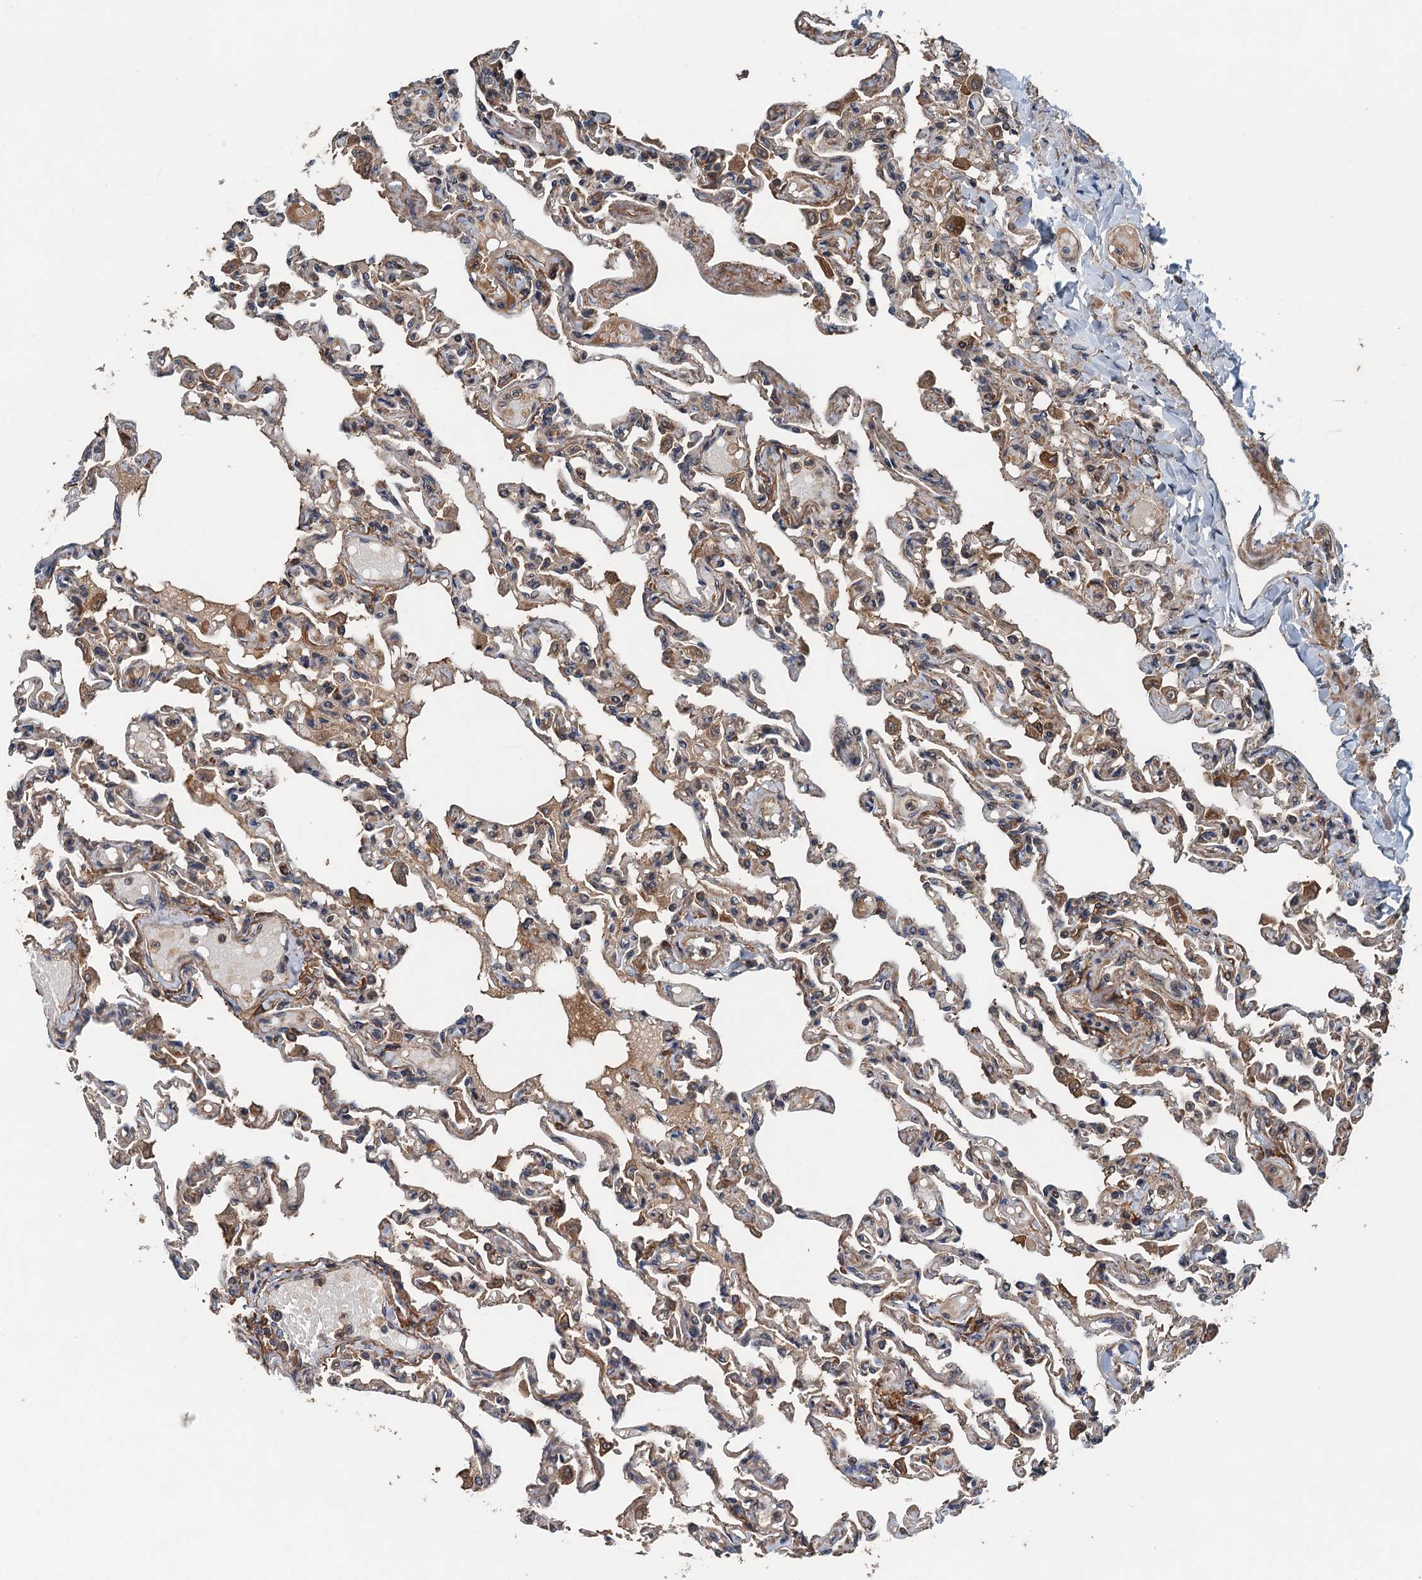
{"staining": {"intensity": "moderate", "quantity": "25%-75%", "location": "cytoplasmic/membranous"}, "tissue": "lung", "cell_type": "Alveolar cells", "image_type": "normal", "snomed": [{"axis": "morphology", "description": "Normal tissue, NOS"}, {"axis": "topography", "description": "Lung"}], "caption": "IHC (DAB) staining of benign human lung demonstrates moderate cytoplasmic/membranous protein expression in approximately 25%-75% of alveolar cells. The staining was performed using DAB (3,3'-diaminobenzidine), with brown indicating positive protein expression. Nuclei are stained blue with hematoxylin.", "gene": "BORCS5", "patient": {"sex": "male", "age": 21}}